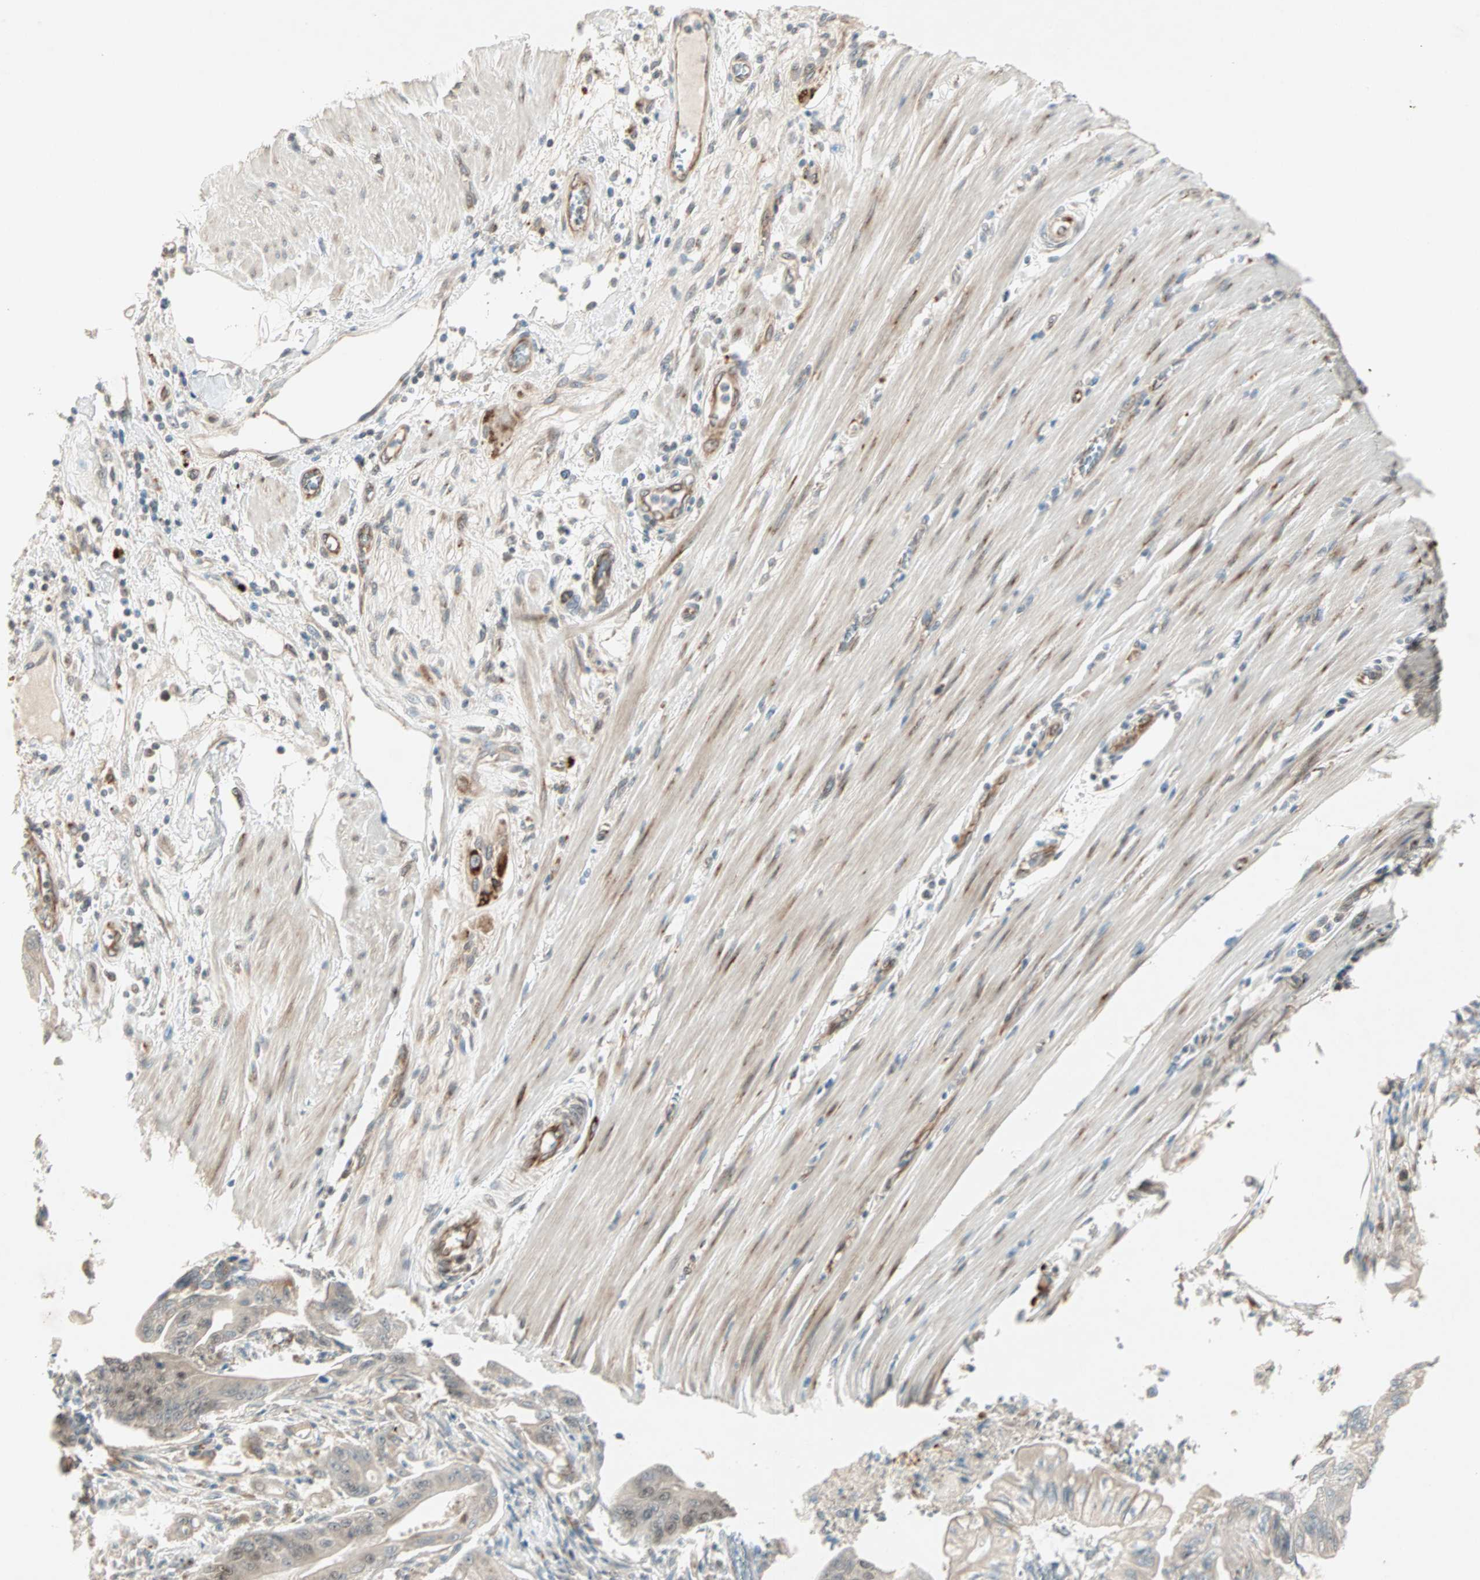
{"staining": {"intensity": "weak", "quantity": ">75%", "location": "cytoplasmic/membranous,nuclear"}, "tissue": "pancreatic cancer", "cell_type": "Tumor cells", "image_type": "cancer", "snomed": [{"axis": "morphology", "description": "Normal tissue, NOS"}, {"axis": "topography", "description": "Lymph node"}], "caption": "Protein expression analysis of pancreatic cancer reveals weak cytoplasmic/membranous and nuclear staining in about >75% of tumor cells. The staining was performed using DAB (3,3'-diaminobenzidine) to visualize the protein expression in brown, while the nuclei were stained in blue with hematoxylin (Magnification: 20x).", "gene": "ZNF37A", "patient": {"sex": "male", "age": 62}}